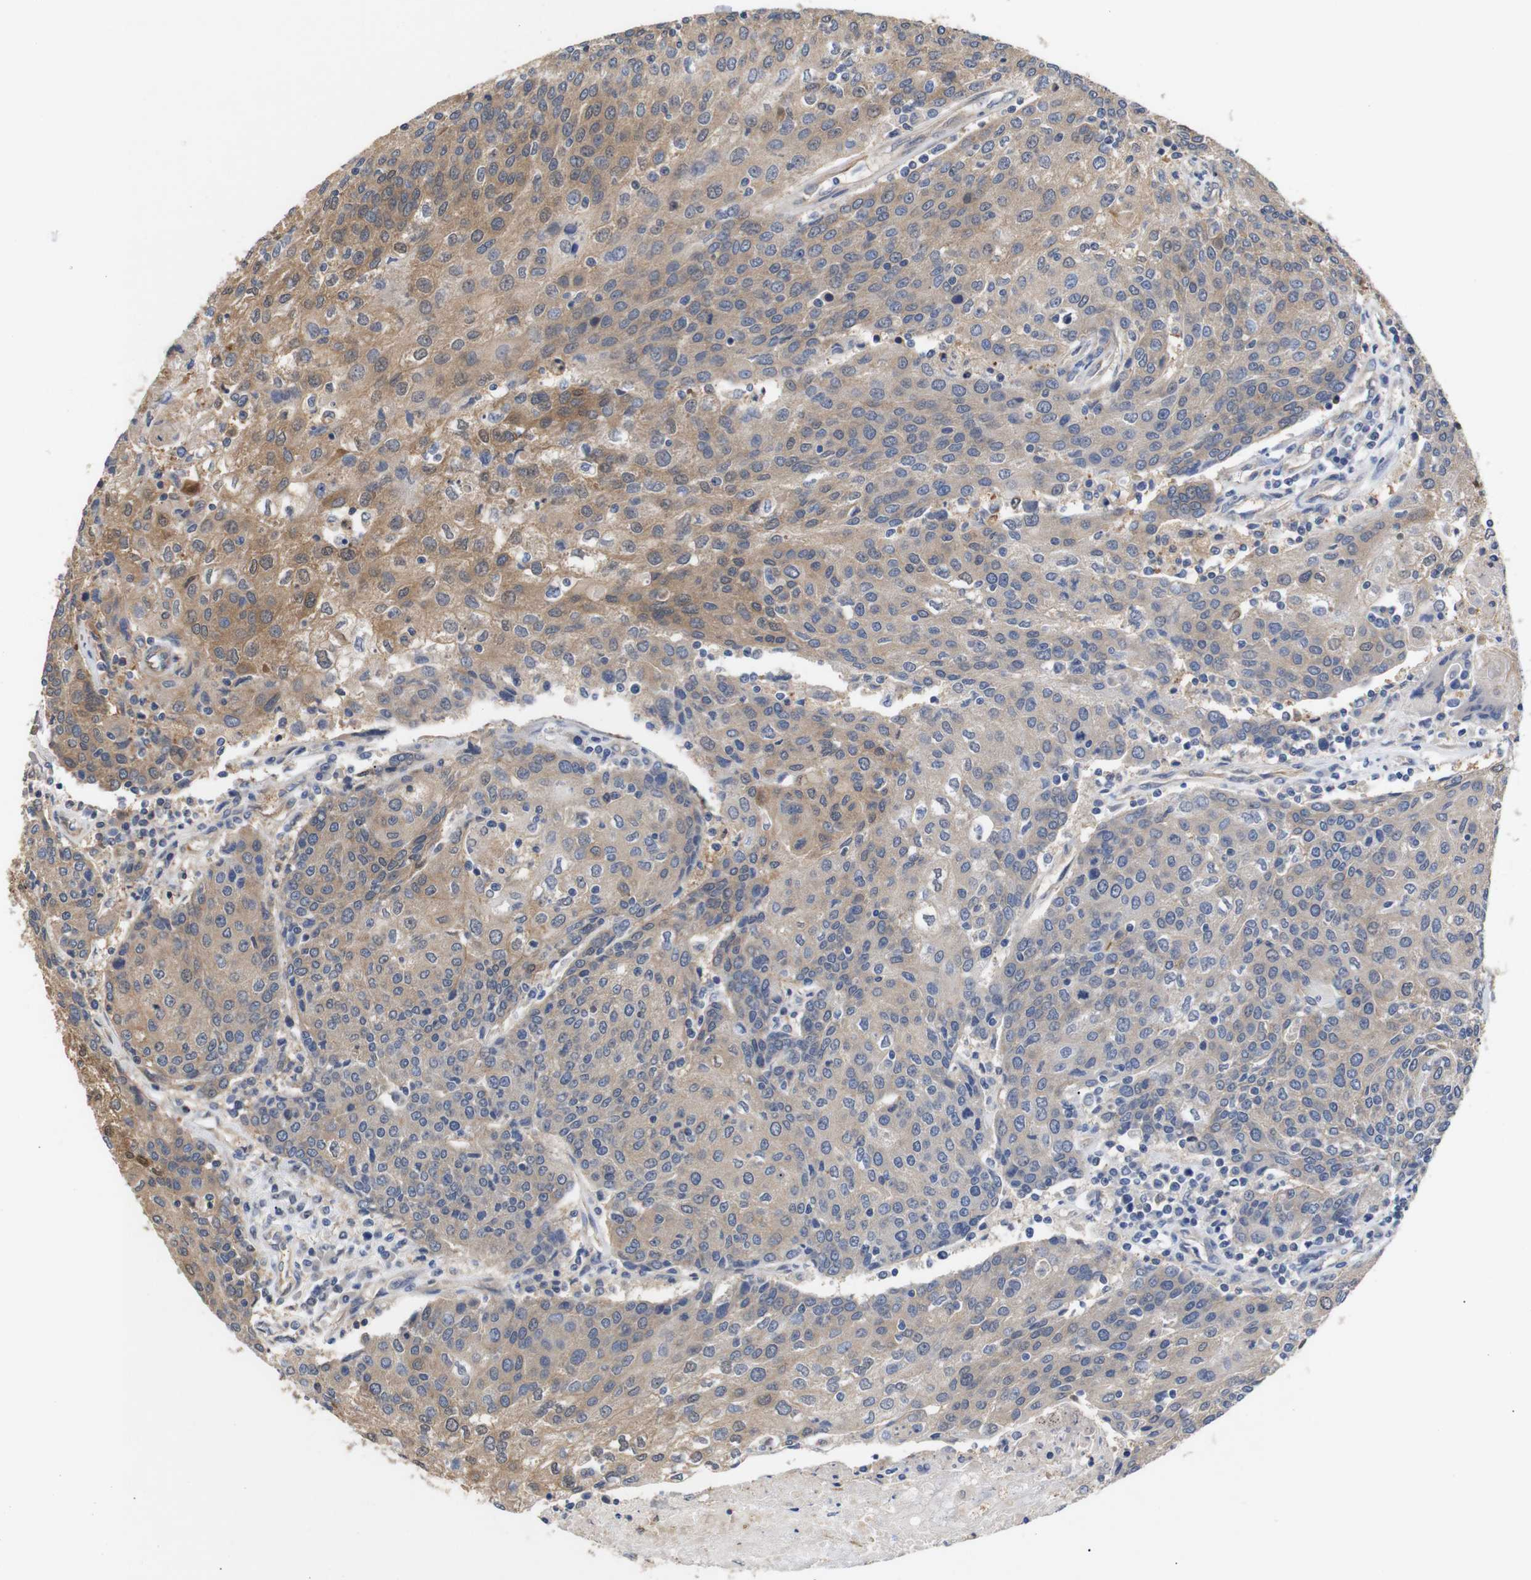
{"staining": {"intensity": "moderate", "quantity": "25%-75%", "location": "cytoplasmic/membranous"}, "tissue": "urothelial cancer", "cell_type": "Tumor cells", "image_type": "cancer", "snomed": [{"axis": "morphology", "description": "Urothelial carcinoma, High grade"}, {"axis": "topography", "description": "Urinary bladder"}], "caption": "This histopathology image displays immunohistochemistry (IHC) staining of human high-grade urothelial carcinoma, with medium moderate cytoplasmic/membranous staining in approximately 25%-75% of tumor cells.", "gene": "DDR1", "patient": {"sex": "female", "age": 85}}